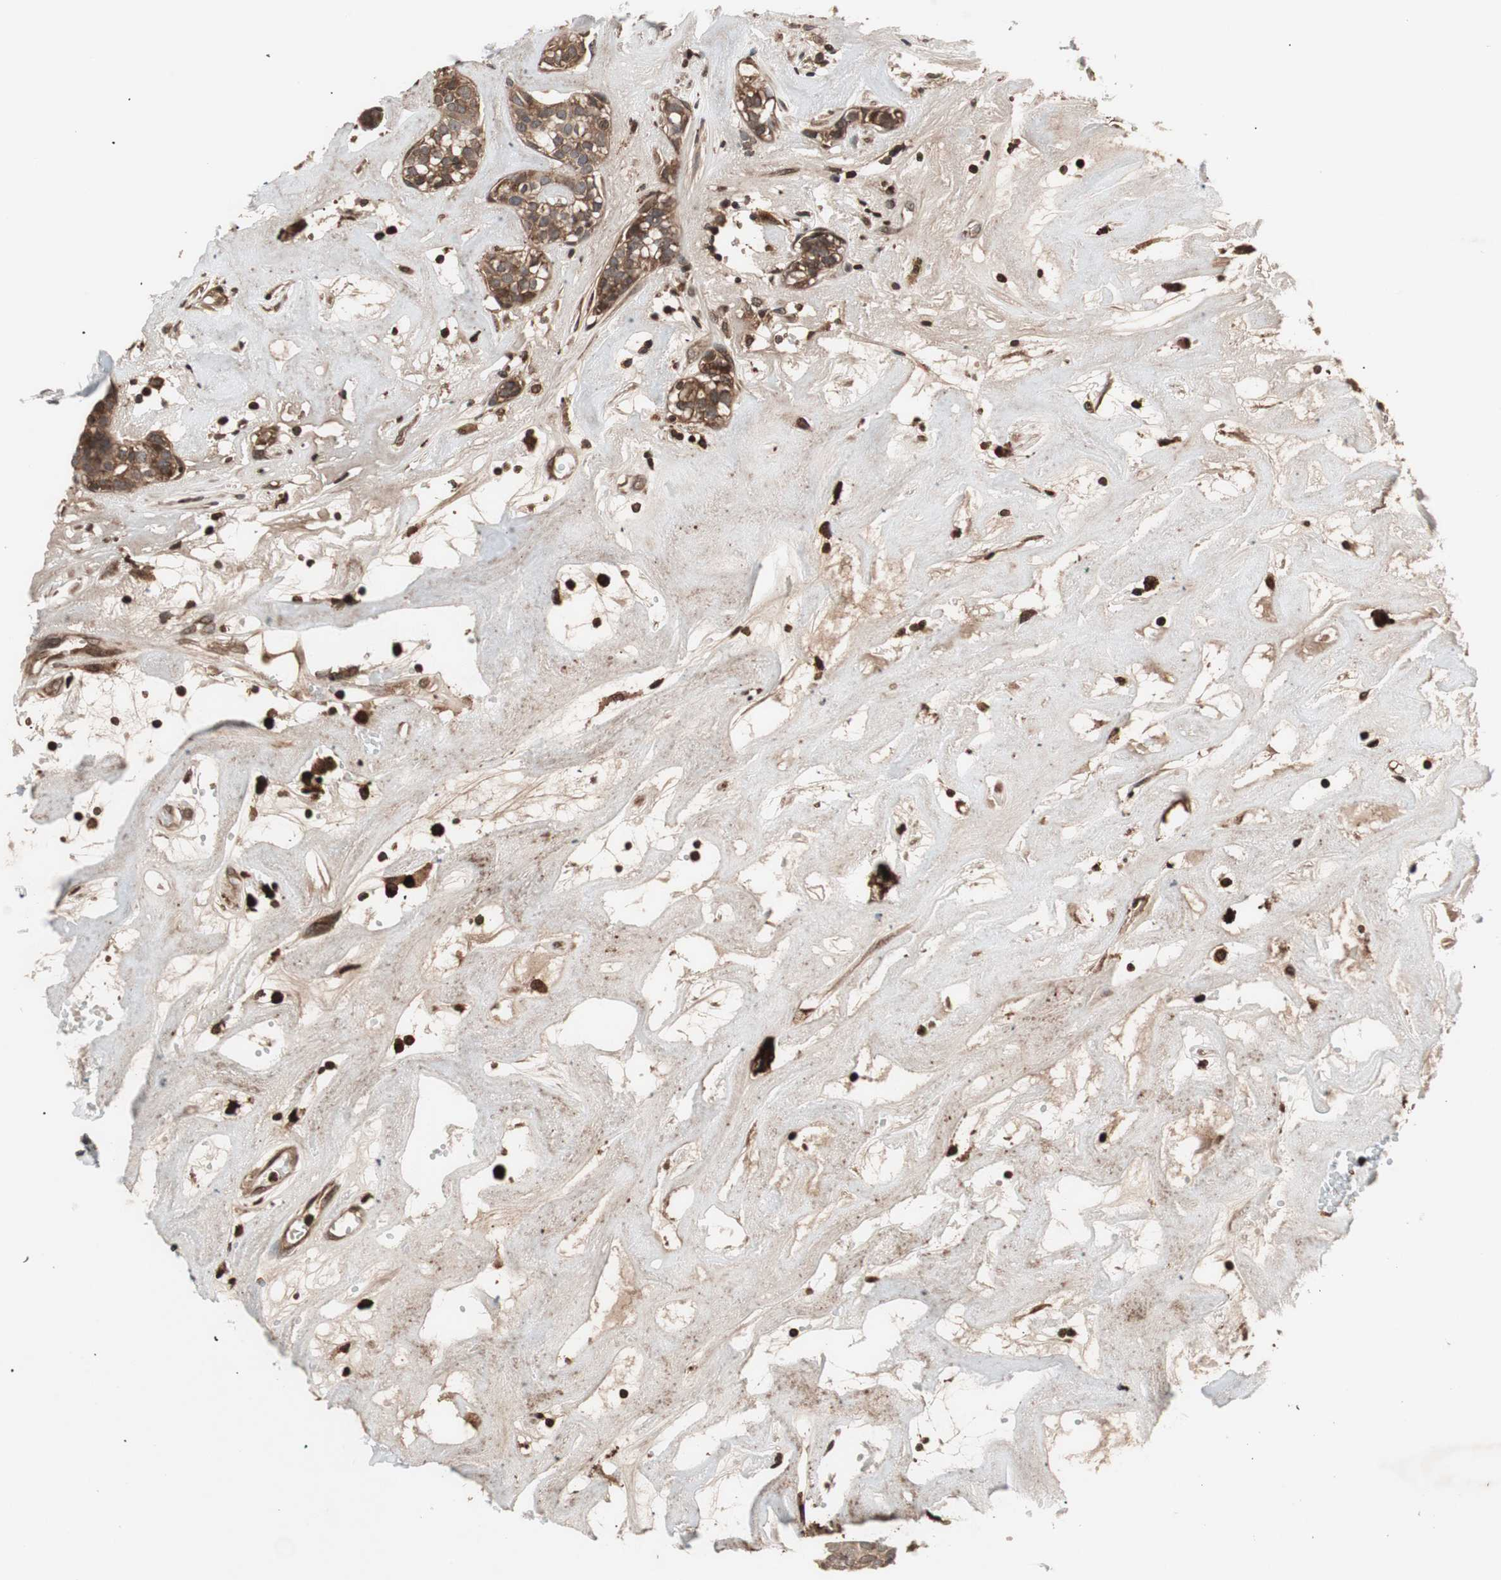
{"staining": {"intensity": "moderate", "quantity": ">75%", "location": "cytoplasmic/membranous"}, "tissue": "head and neck cancer", "cell_type": "Tumor cells", "image_type": "cancer", "snomed": [{"axis": "morphology", "description": "Adenocarcinoma, NOS"}, {"axis": "topography", "description": "Salivary gland"}, {"axis": "topography", "description": "Head-Neck"}], "caption": "Brown immunohistochemical staining in head and neck cancer shows moderate cytoplasmic/membranous positivity in approximately >75% of tumor cells.", "gene": "NF2", "patient": {"sex": "female", "age": 65}}